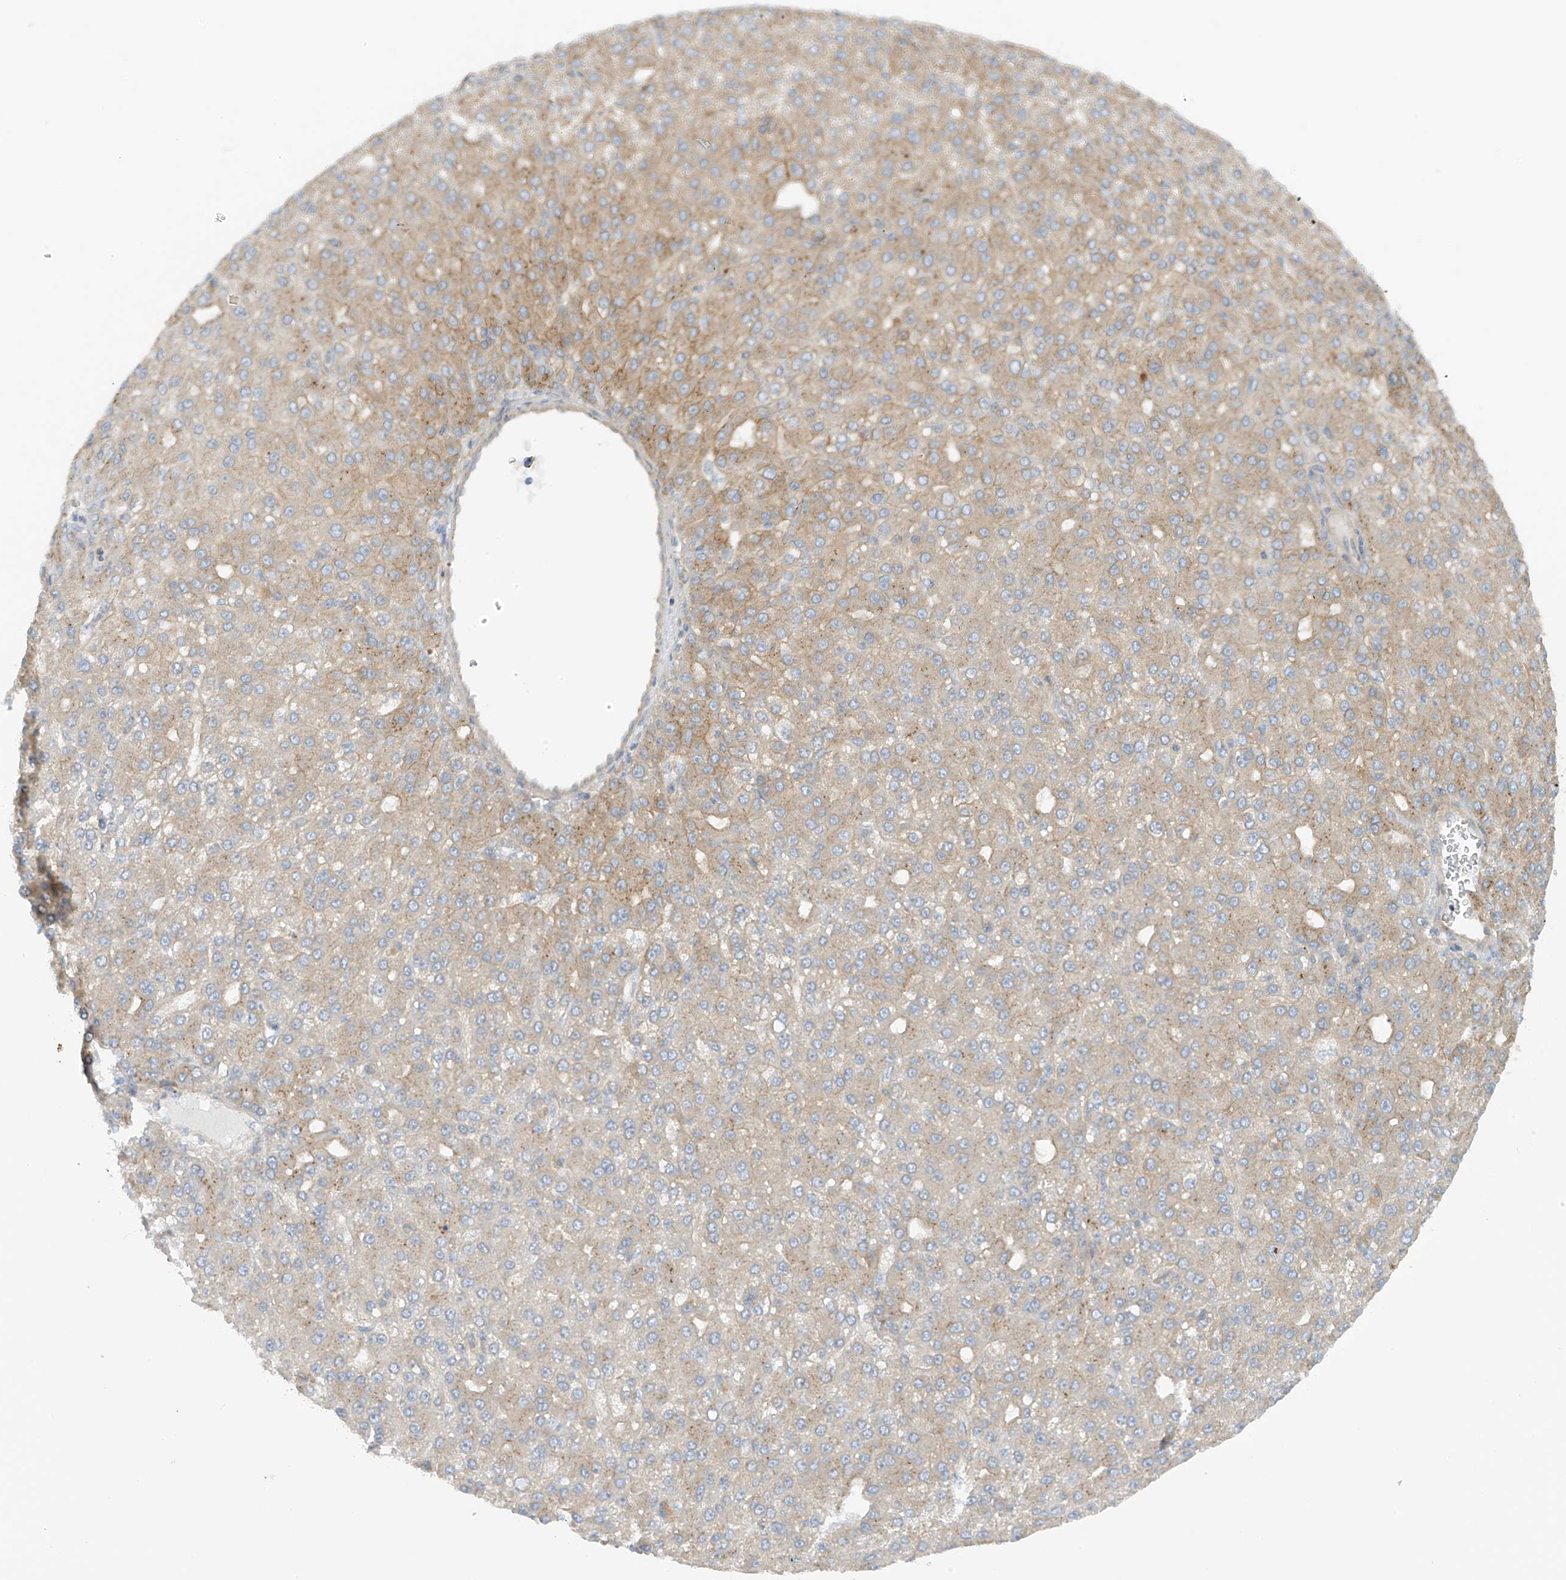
{"staining": {"intensity": "weak", "quantity": "<25%", "location": "cytoplasmic/membranous"}, "tissue": "liver cancer", "cell_type": "Tumor cells", "image_type": "cancer", "snomed": [{"axis": "morphology", "description": "Carcinoma, Hepatocellular, NOS"}, {"axis": "topography", "description": "Liver"}], "caption": "This micrograph is of liver cancer stained with immunohistochemistry to label a protein in brown with the nuclei are counter-stained blue. There is no positivity in tumor cells.", "gene": "FSD1L", "patient": {"sex": "male", "age": 67}}